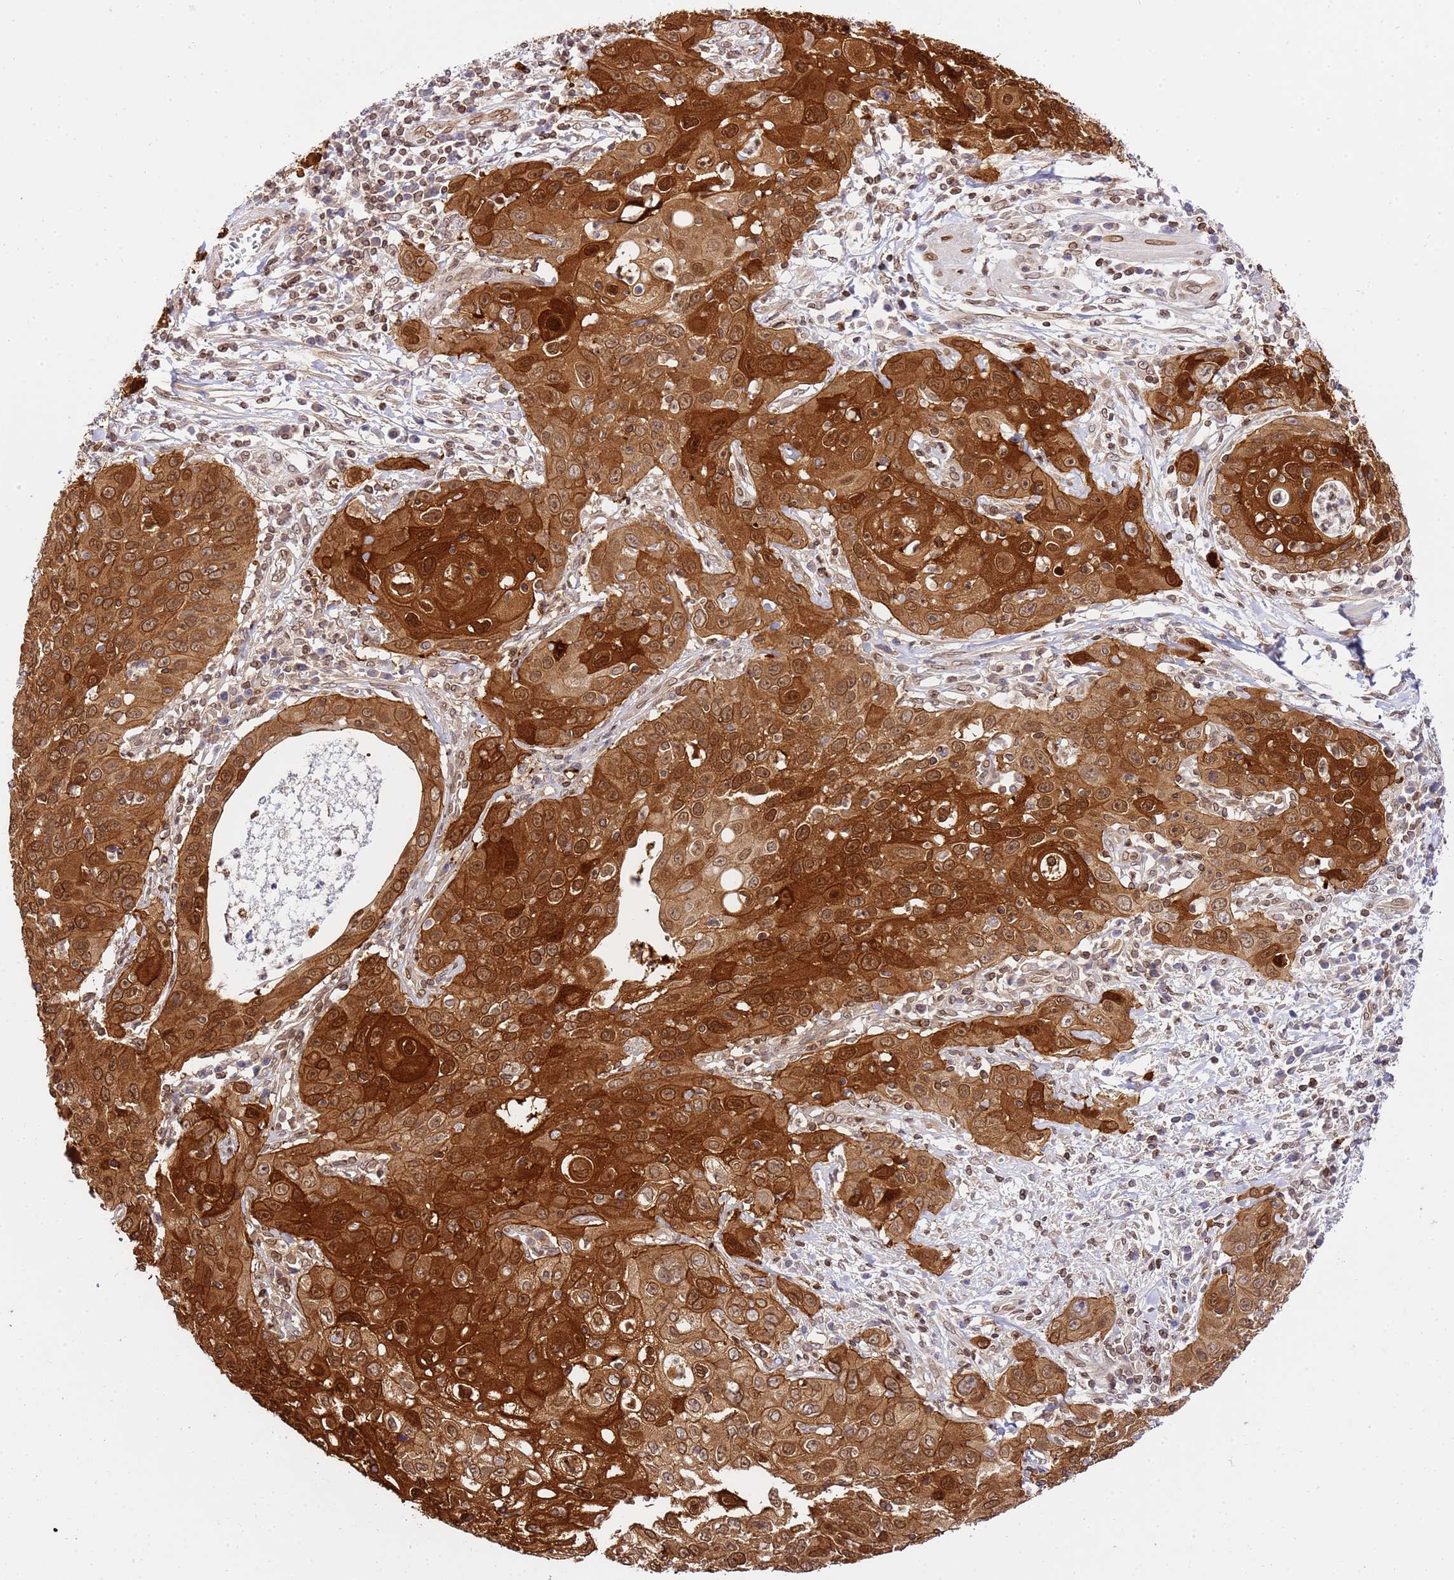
{"staining": {"intensity": "strong", "quantity": ">75%", "location": "cytoplasmic/membranous,nuclear"}, "tissue": "cervical cancer", "cell_type": "Tumor cells", "image_type": "cancer", "snomed": [{"axis": "morphology", "description": "Squamous cell carcinoma, NOS"}, {"axis": "topography", "description": "Cervix"}], "caption": "Cervical cancer (squamous cell carcinoma) stained for a protein reveals strong cytoplasmic/membranous and nuclear positivity in tumor cells.", "gene": "TRIM37", "patient": {"sex": "female", "age": 36}}